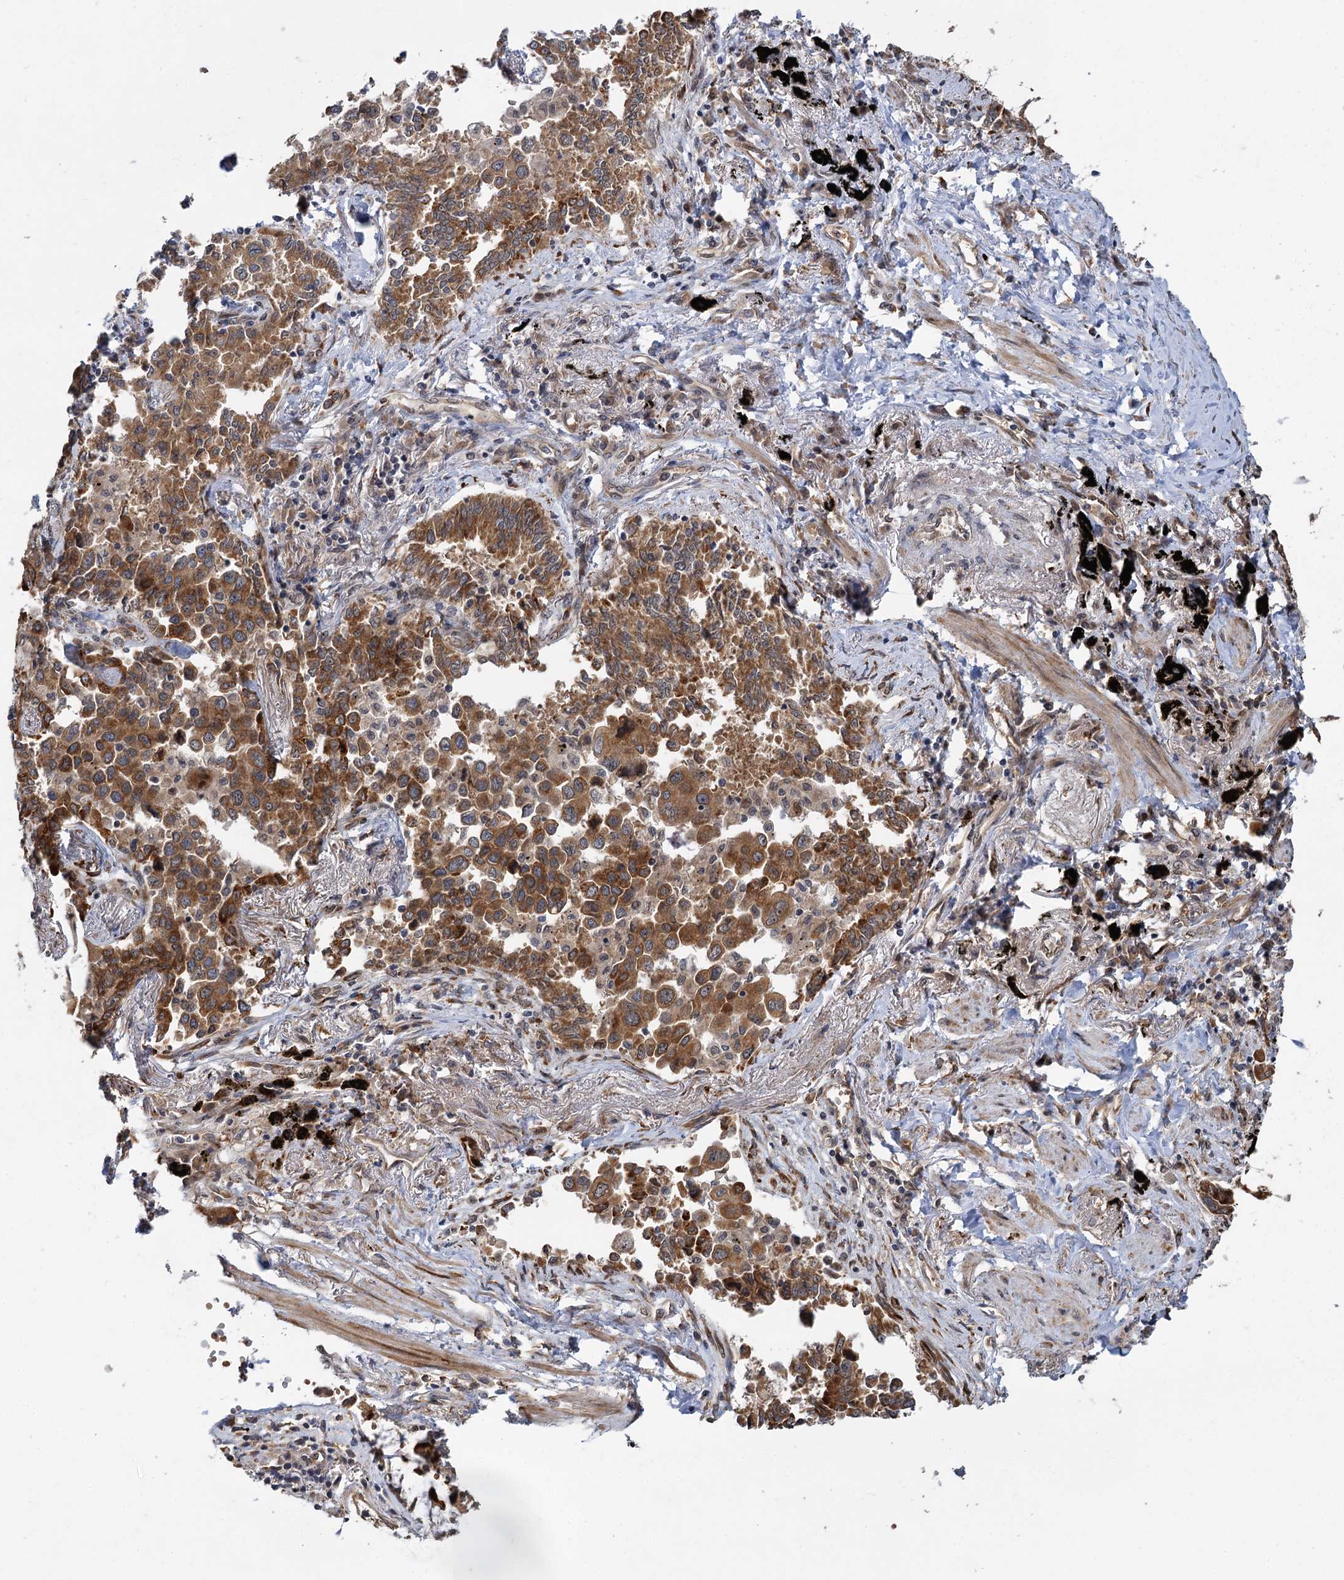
{"staining": {"intensity": "strong", "quantity": ">75%", "location": "cytoplasmic/membranous"}, "tissue": "lung cancer", "cell_type": "Tumor cells", "image_type": "cancer", "snomed": [{"axis": "morphology", "description": "Adenocarcinoma, NOS"}, {"axis": "topography", "description": "Lung"}], "caption": "A brown stain labels strong cytoplasmic/membranous expression of a protein in human lung cancer (adenocarcinoma) tumor cells.", "gene": "APBA2", "patient": {"sex": "male", "age": 67}}